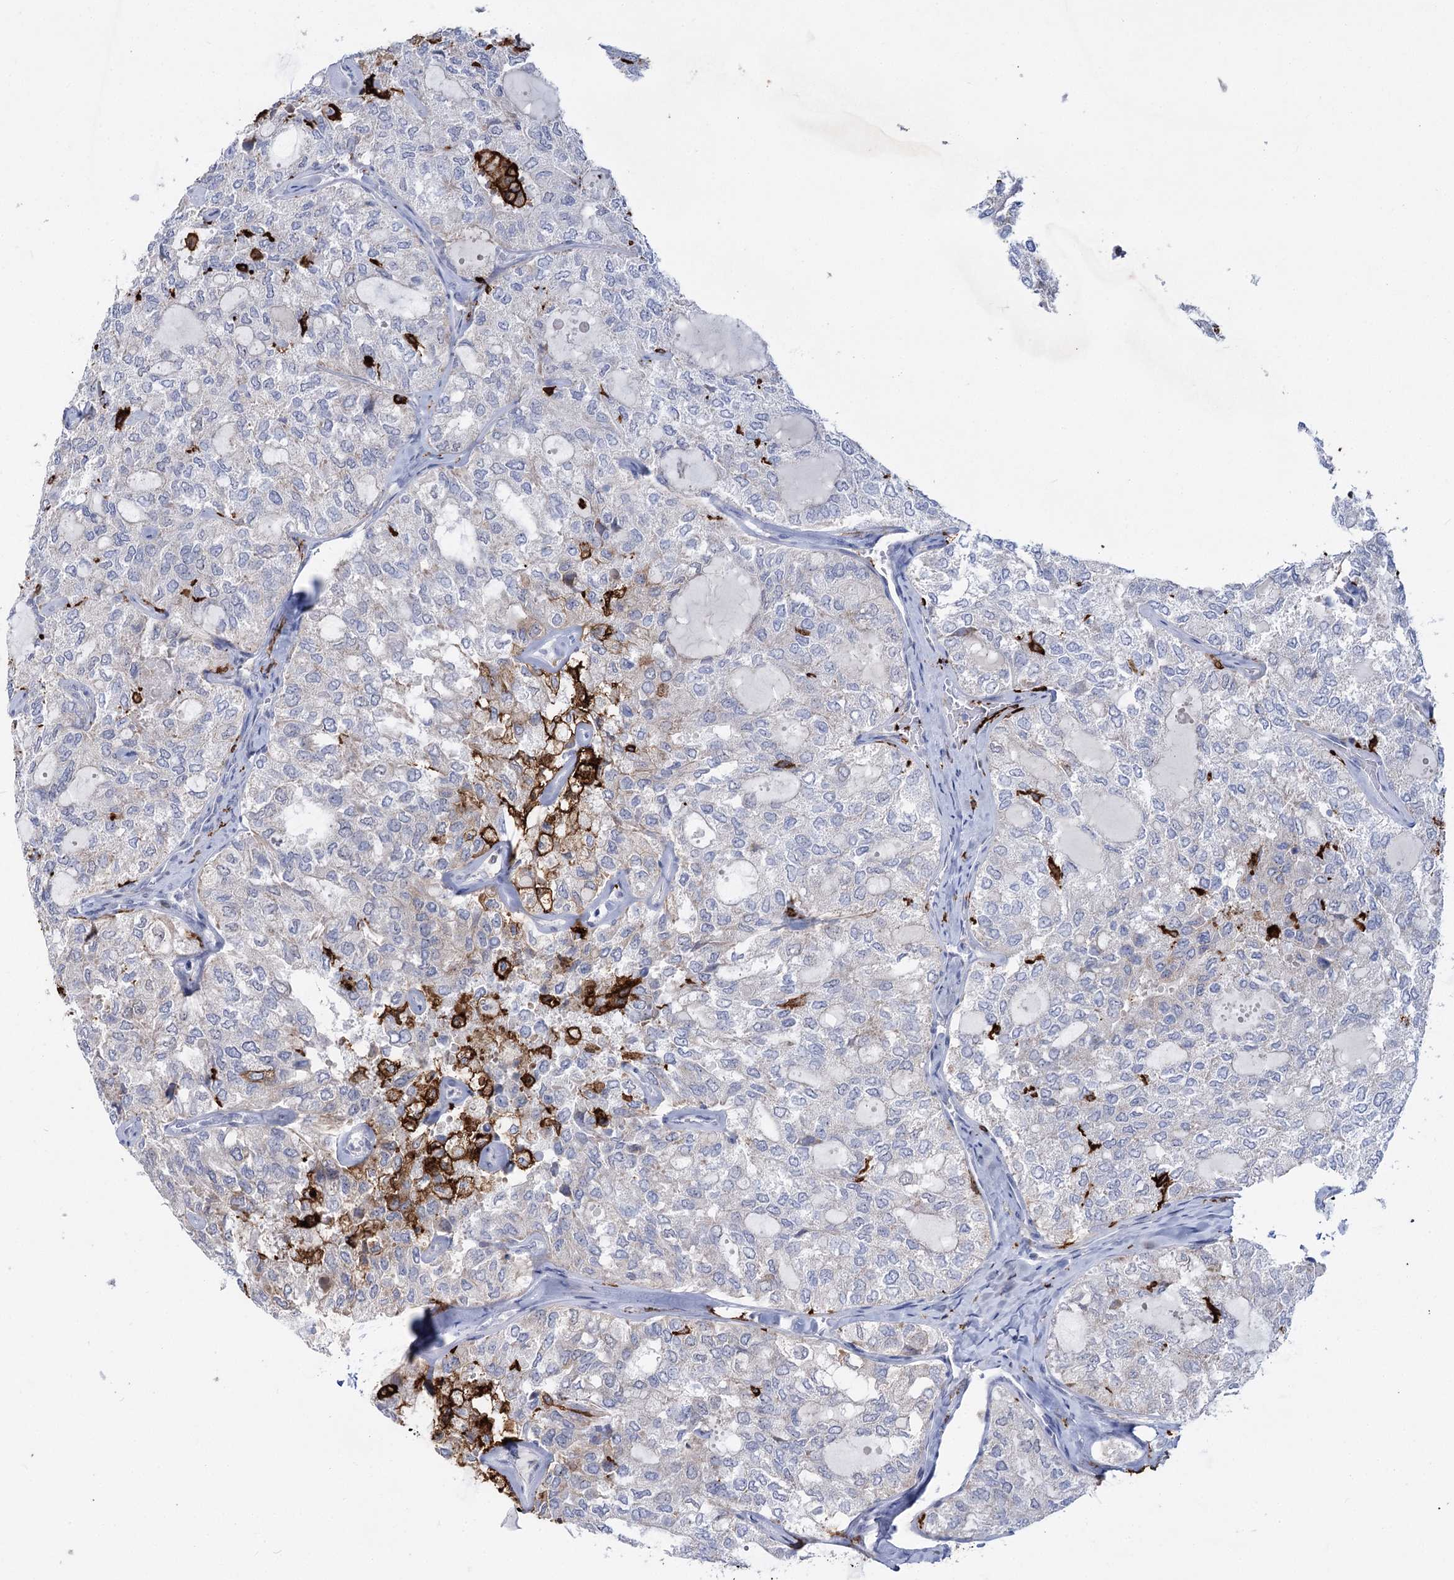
{"staining": {"intensity": "strong", "quantity": "<25%", "location": "cytoplasmic/membranous"}, "tissue": "thyroid cancer", "cell_type": "Tumor cells", "image_type": "cancer", "snomed": [{"axis": "morphology", "description": "Follicular adenoma carcinoma, NOS"}, {"axis": "topography", "description": "Thyroid gland"}], "caption": "Protein analysis of thyroid cancer tissue shows strong cytoplasmic/membranous expression in approximately <25% of tumor cells.", "gene": "PIWIL4", "patient": {"sex": "male", "age": 75}}